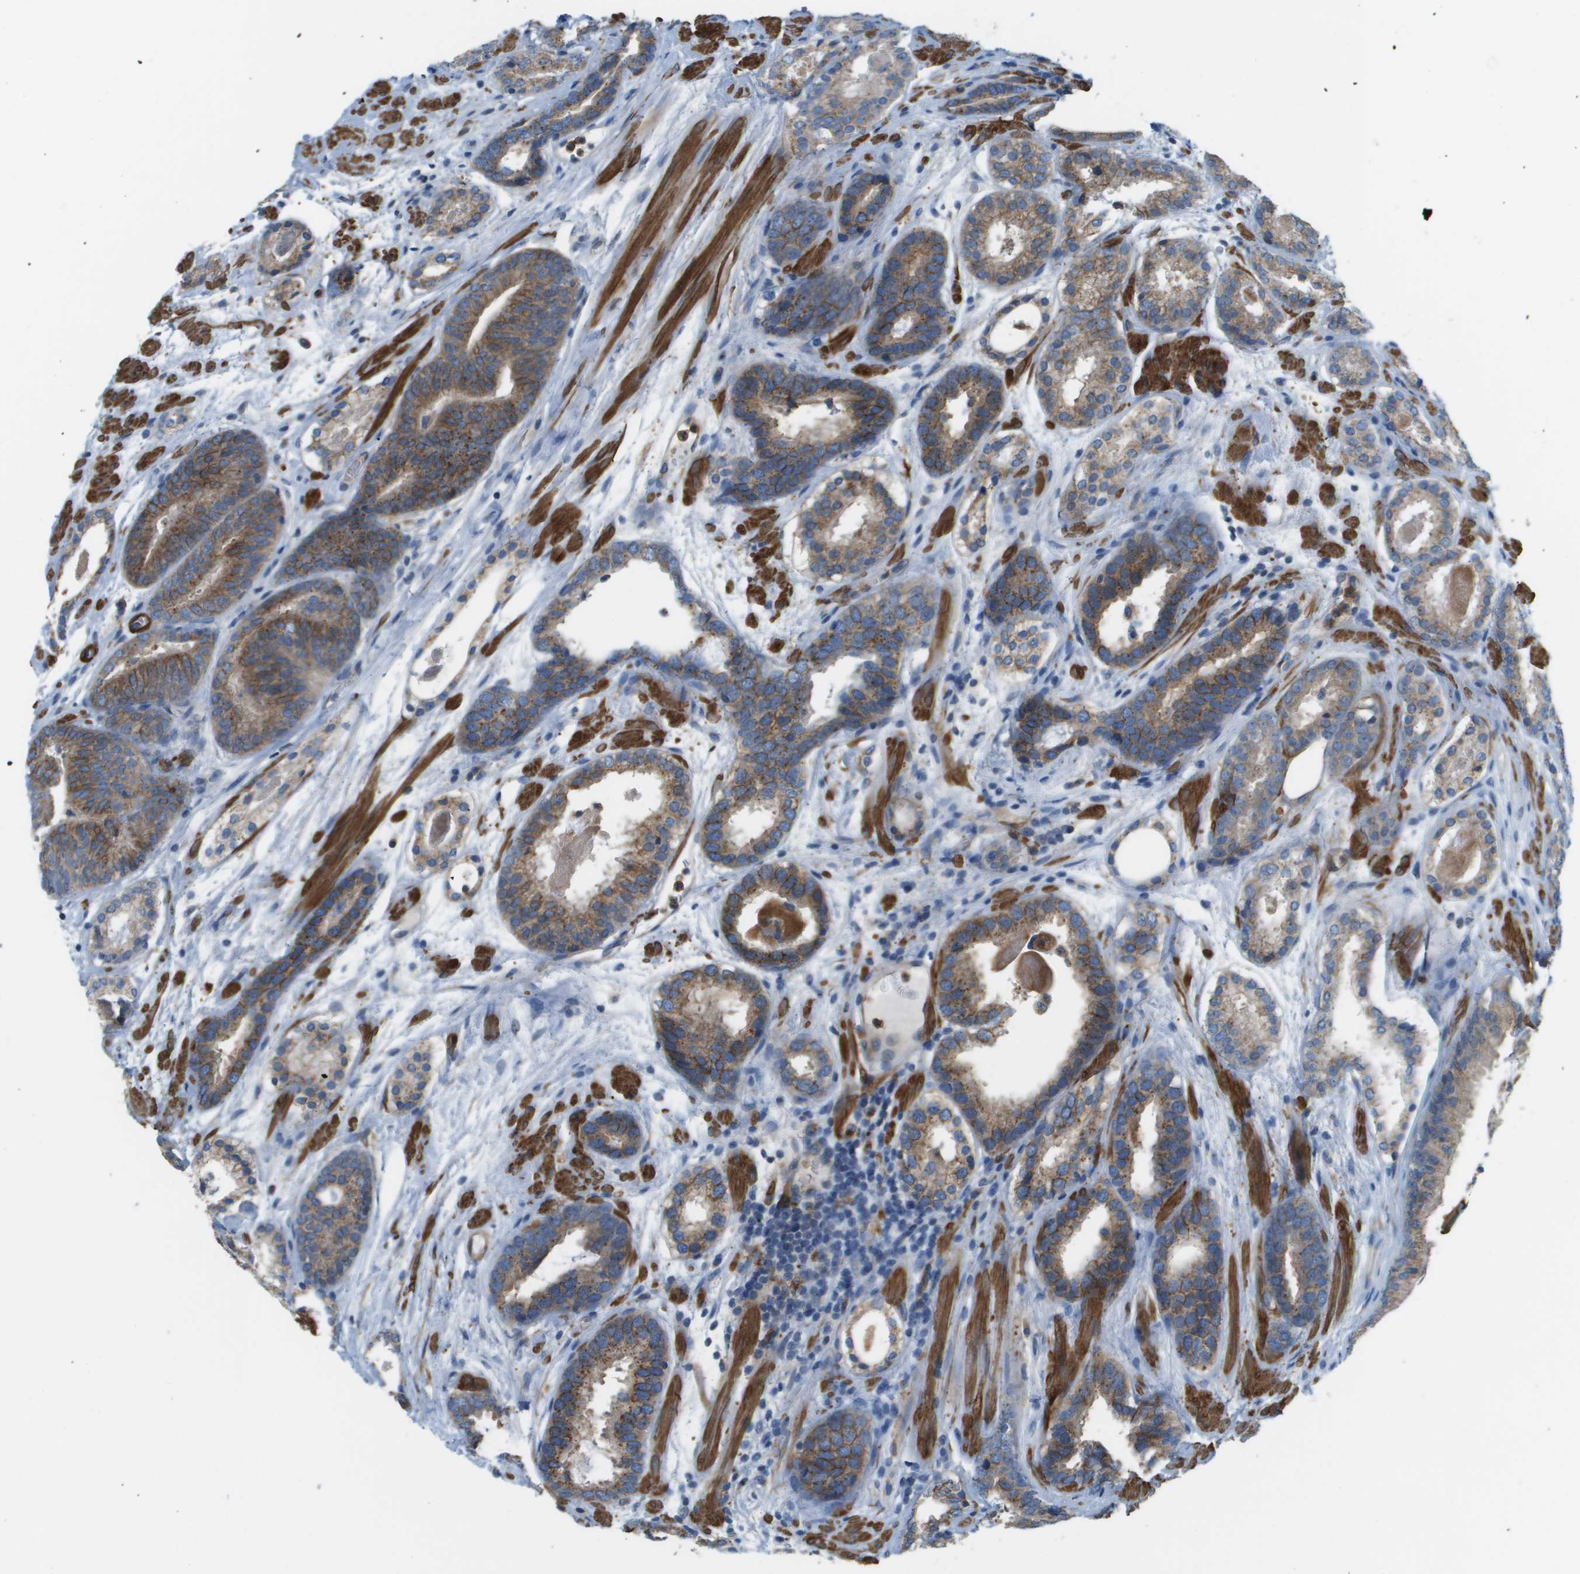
{"staining": {"intensity": "weak", "quantity": ">75%", "location": "cytoplasmic/membranous"}, "tissue": "prostate cancer", "cell_type": "Tumor cells", "image_type": "cancer", "snomed": [{"axis": "morphology", "description": "Adenocarcinoma, Low grade"}, {"axis": "topography", "description": "Prostate"}], "caption": "Protein staining by immunohistochemistry (IHC) demonstrates weak cytoplasmic/membranous staining in approximately >75% of tumor cells in adenocarcinoma (low-grade) (prostate).", "gene": "MYH11", "patient": {"sex": "male", "age": 69}}